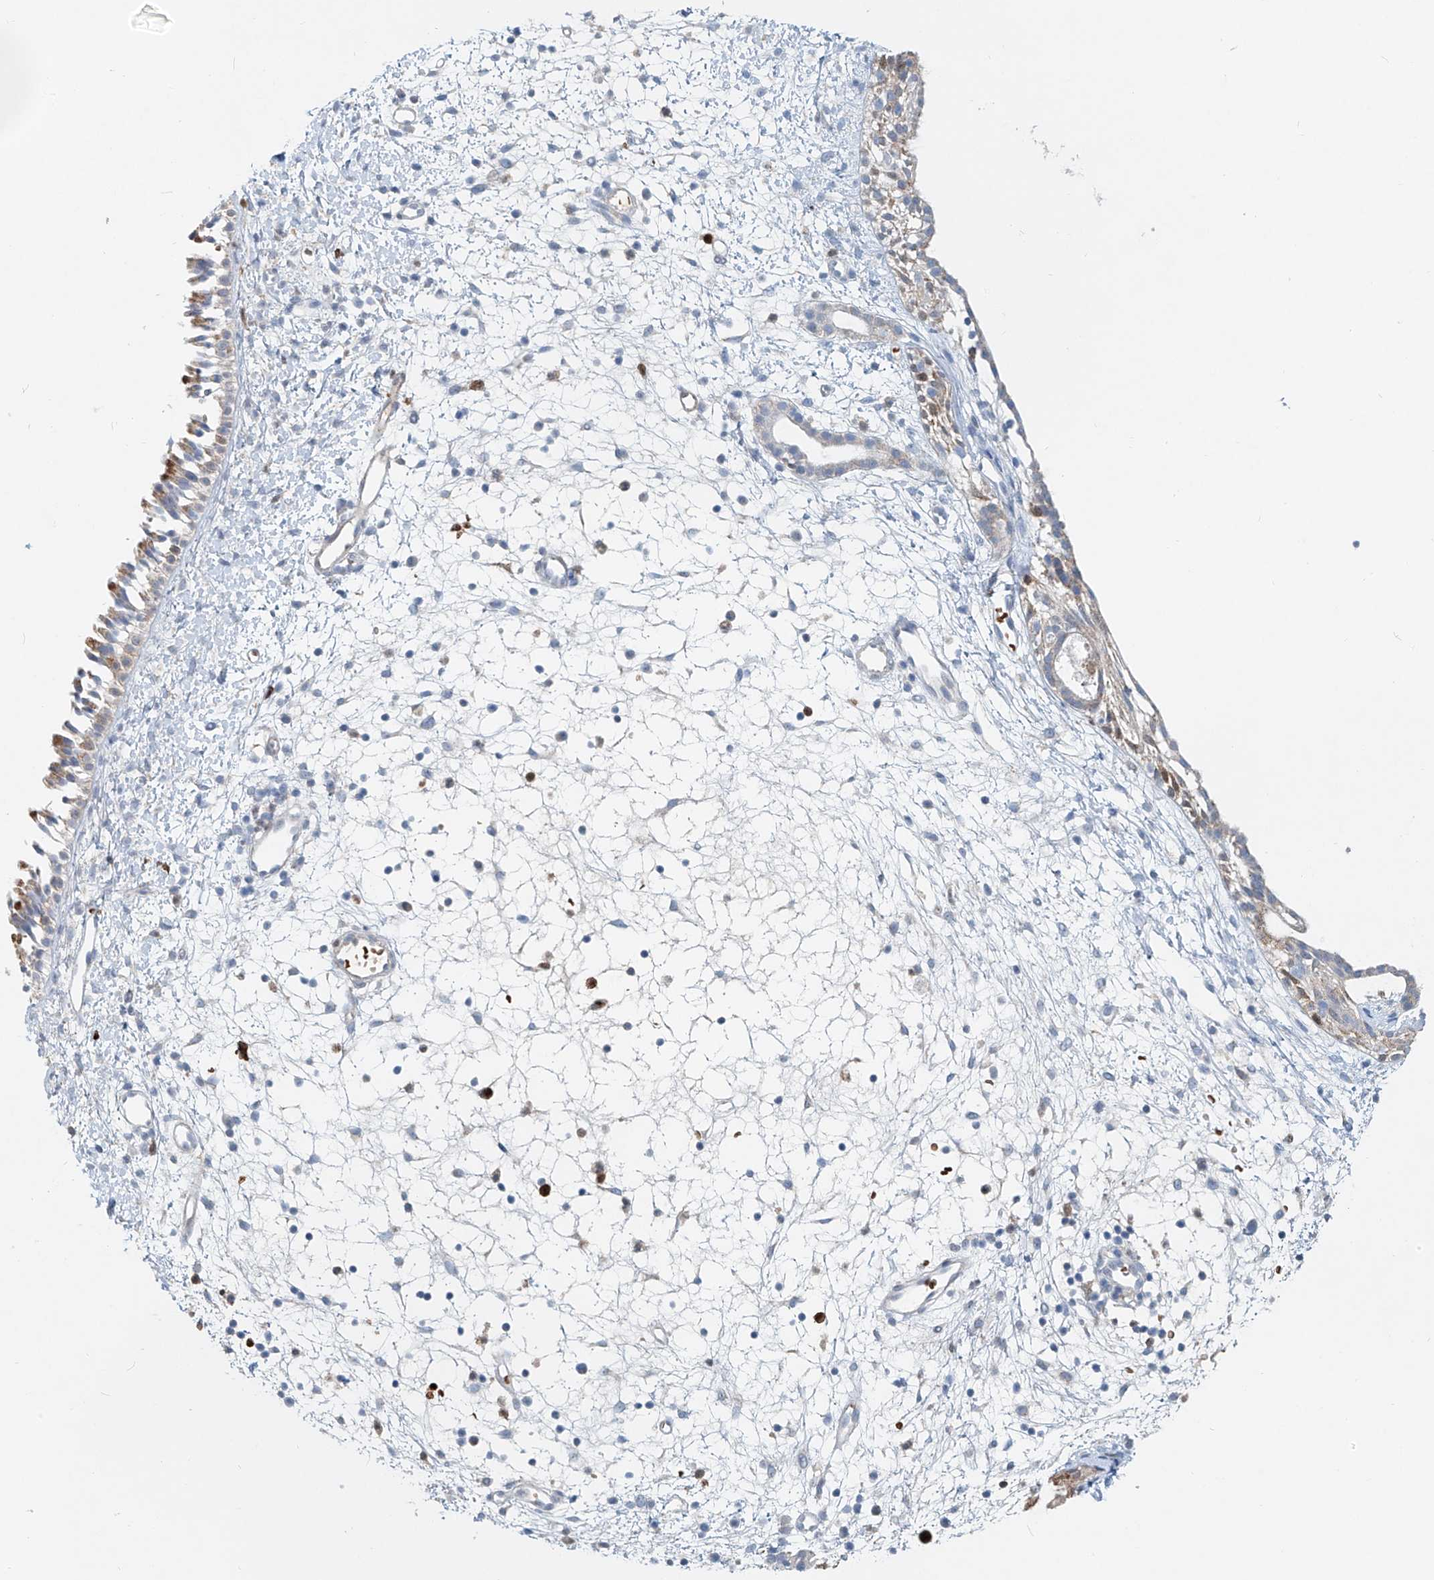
{"staining": {"intensity": "moderate", "quantity": "25%-75%", "location": "cytoplasmic/membranous"}, "tissue": "nasopharynx", "cell_type": "Respiratory epithelial cells", "image_type": "normal", "snomed": [{"axis": "morphology", "description": "Normal tissue, NOS"}, {"axis": "topography", "description": "Nasopharynx"}], "caption": "A photomicrograph of human nasopharynx stained for a protein exhibits moderate cytoplasmic/membranous brown staining in respiratory epithelial cells. (Brightfield microscopy of DAB IHC at high magnification).", "gene": "PTPRA", "patient": {"sex": "male", "age": 22}}